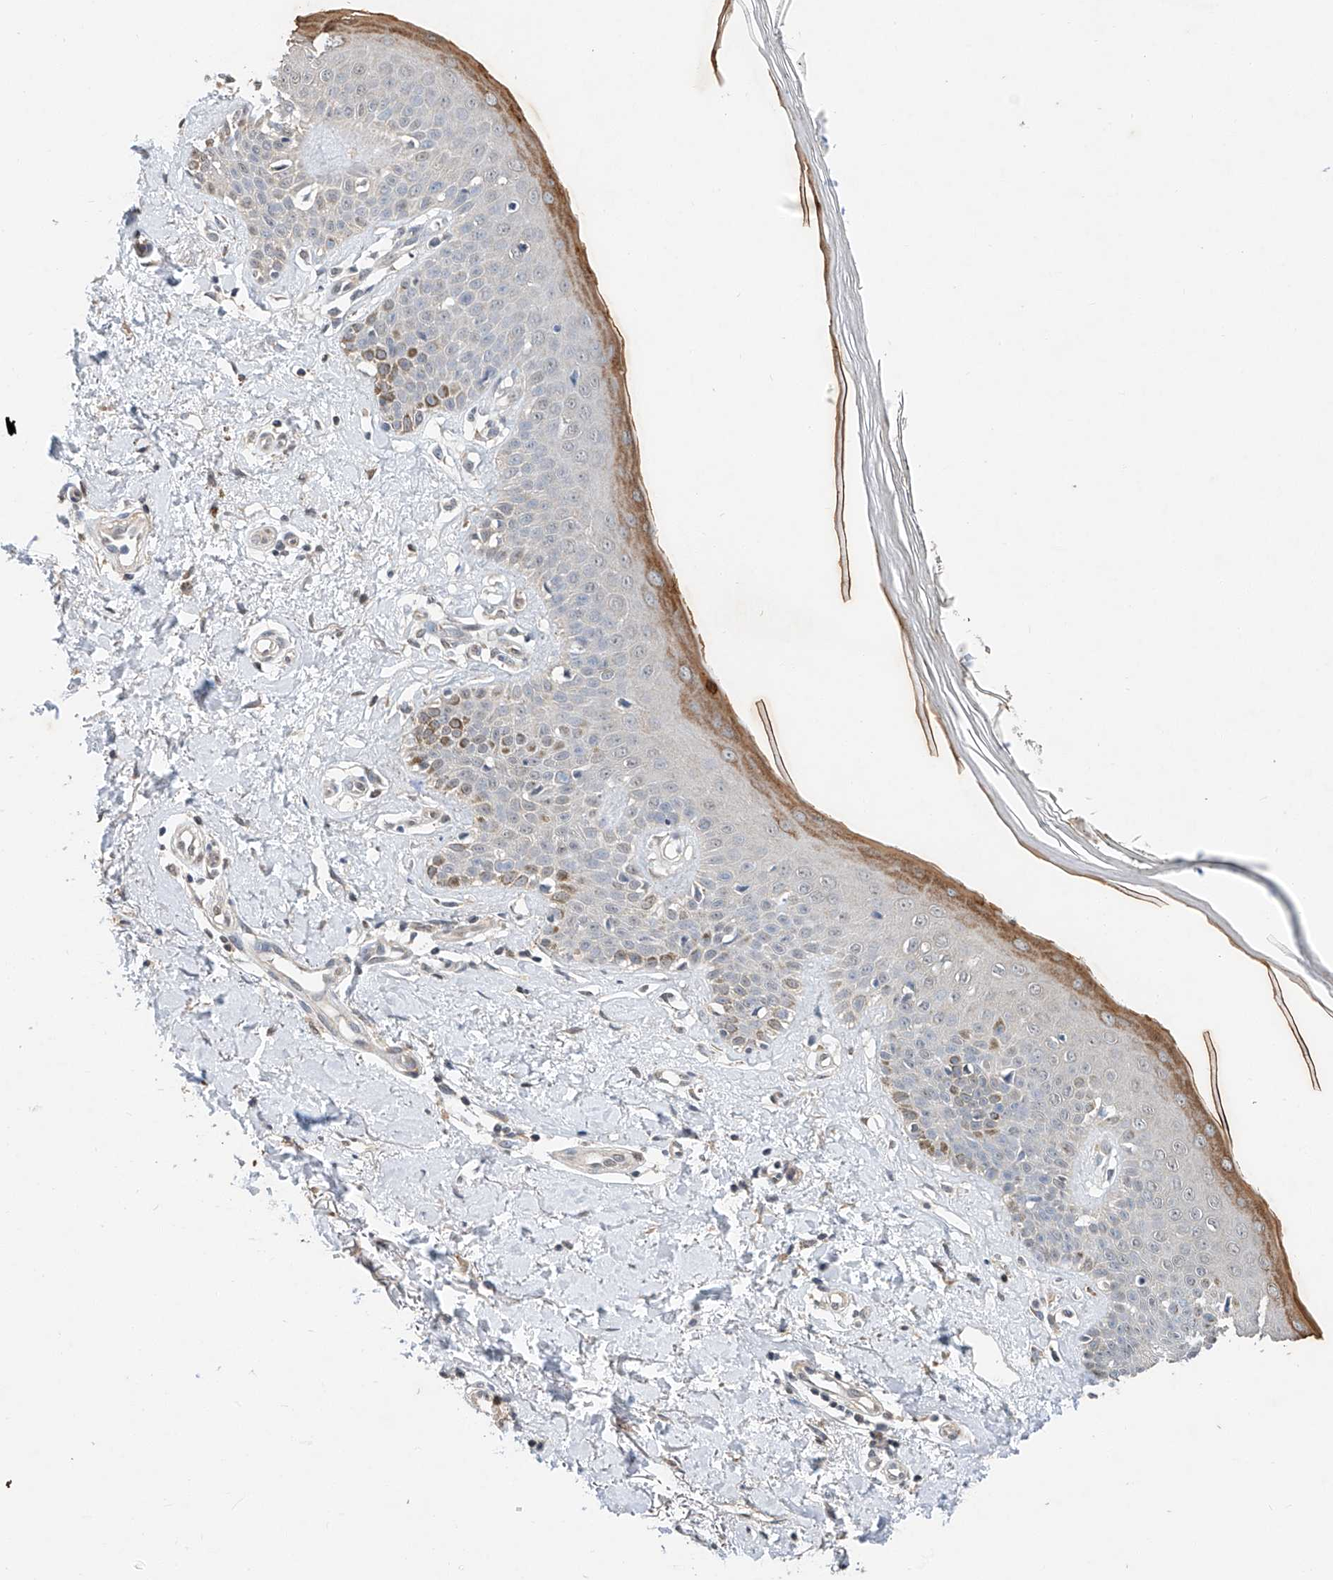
{"staining": {"intensity": "weak", "quantity": ">75%", "location": "cytoplasmic/membranous"}, "tissue": "skin", "cell_type": "Fibroblasts", "image_type": "normal", "snomed": [{"axis": "morphology", "description": "Normal tissue, NOS"}, {"axis": "topography", "description": "Skin"}], "caption": "IHC micrograph of unremarkable skin stained for a protein (brown), which exhibits low levels of weak cytoplasmic/membranous staining in approximately >75% of fibroblasts.", "gene": "CTDP1", "patient": {"sex": "female", "age": 64}}